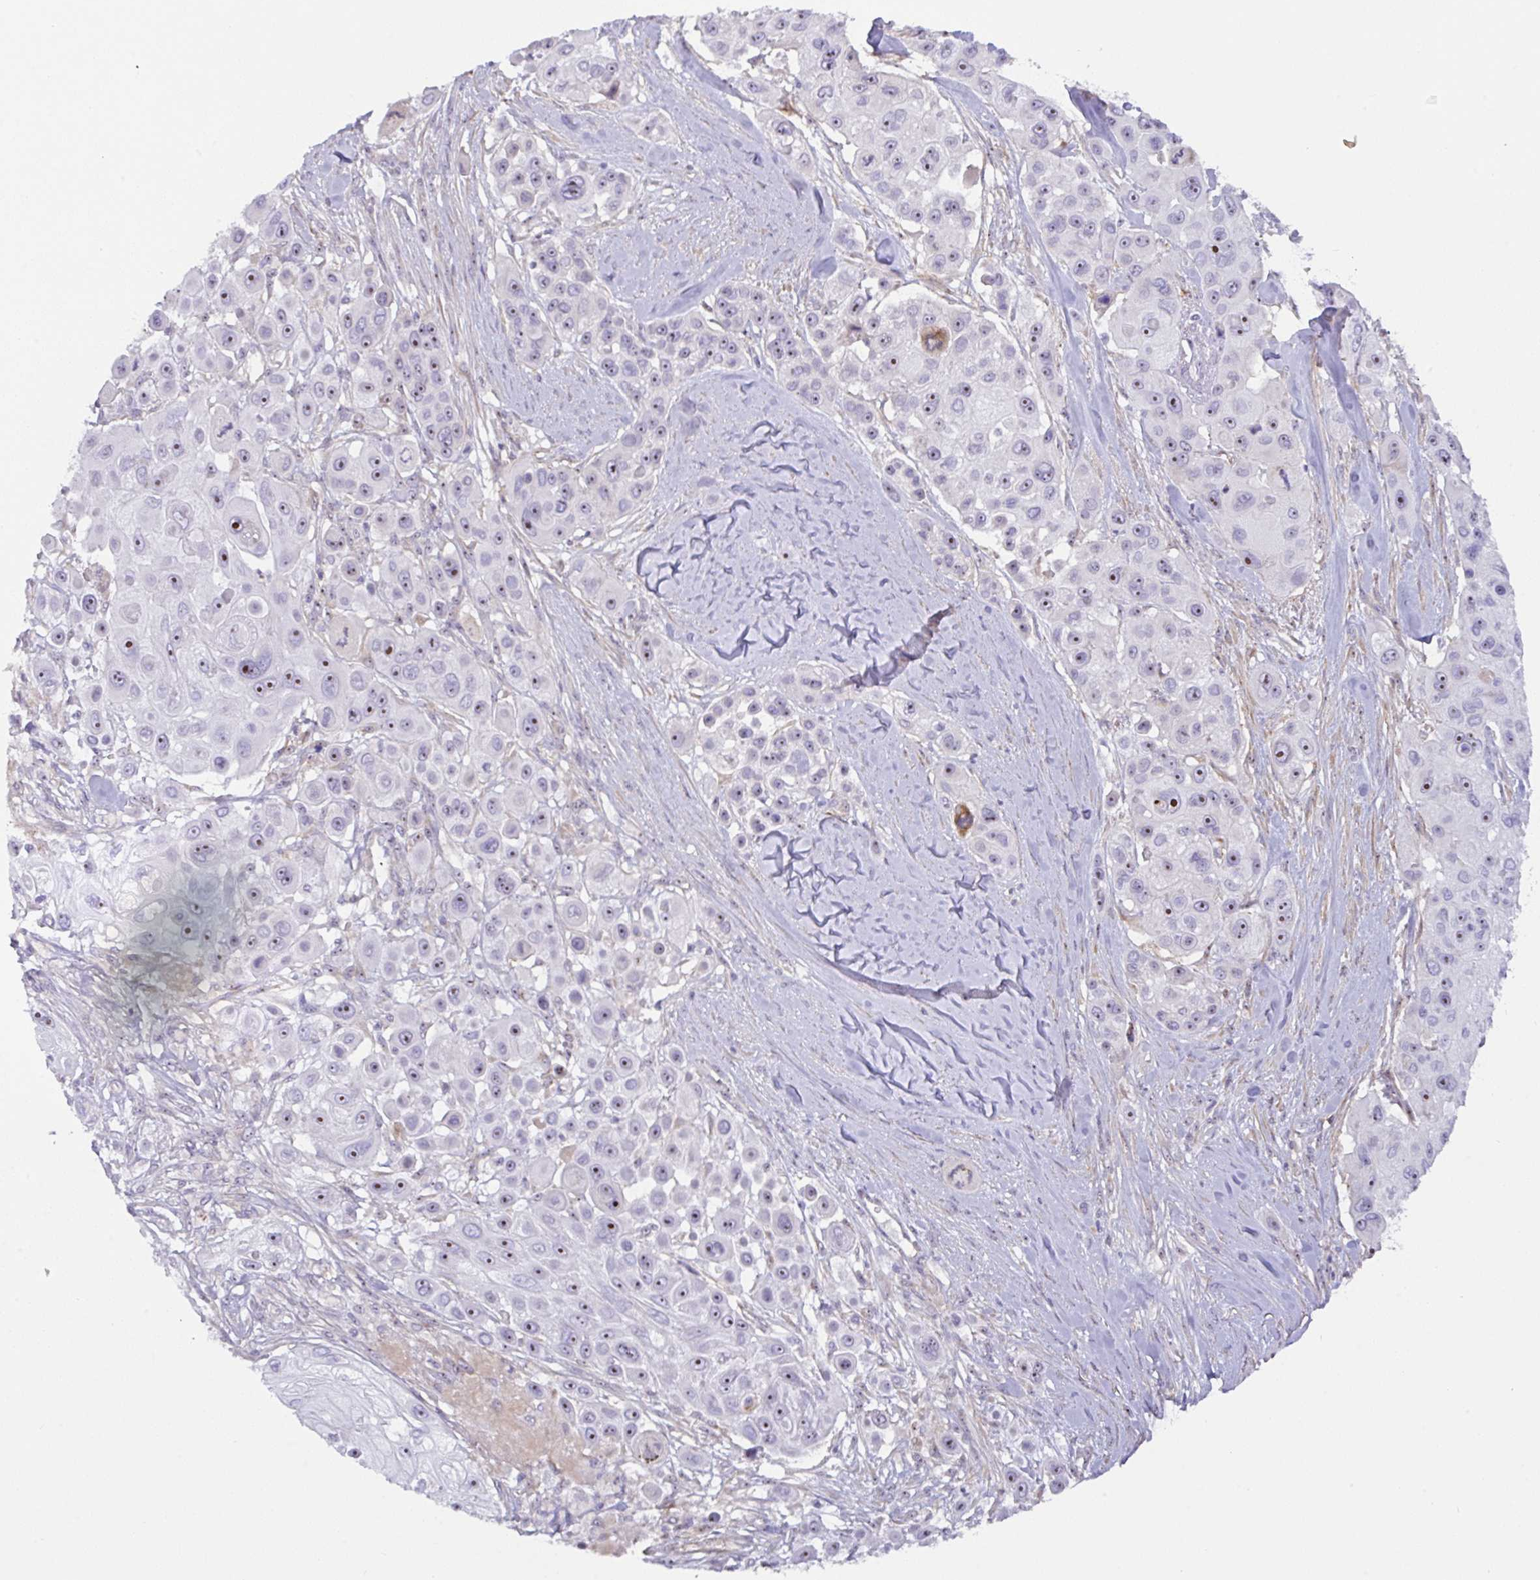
{"staining": {"intensity": "strong", "quantity": "25%-75%", "location": "nuclear"}, "tissue": "skin cancer", "cell_type": "Tumor cells", "image_type": "cancer", "snomed": [{"axis": "morphology", "description": "Squamous cell carcinoma, NOS"}, {"axis": "topography", "description": "Skin"}], "caption": "Protein staining of skin cancer (squamous cell carcinoma) tissue reveals strong nuclear staining in about 25%-75% of tumor cells.", "gene": "MXRA8", "patient": {"sex": "male", "age": 67}}